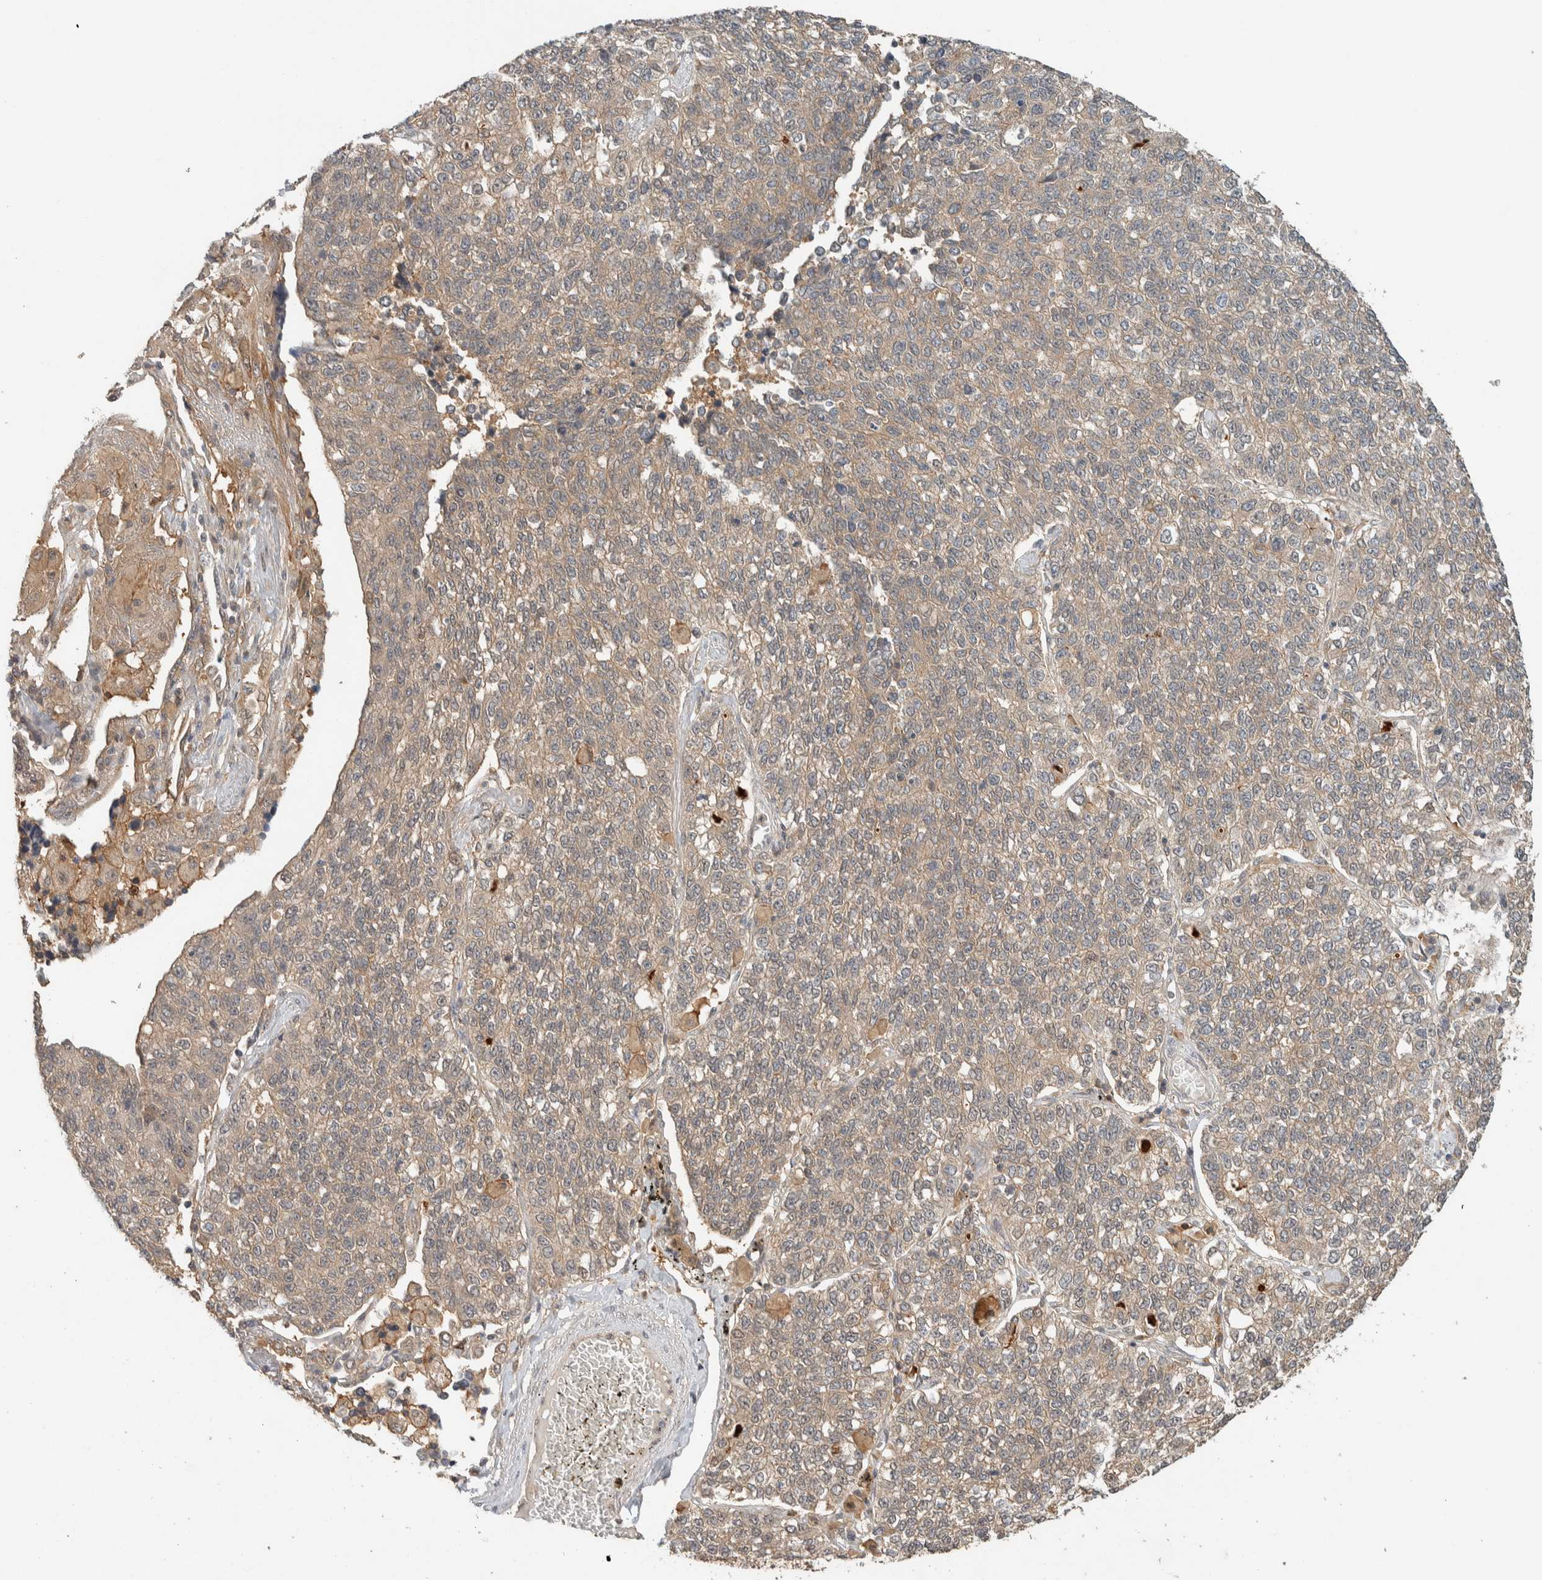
{"staining": {"intensity": "weak", "quantity": ">75%", "location": "cytoplasmic/membranous"}, "tissue": "lung cancer", "cell_type": "Tumor cells", "image_type": "cancer", "snomed": [{"axis": "morphology", "description": "Adenocarcinoma, NOS"}, {"axis": "topography", "description": "Lung"}], "caption": "This micrograph reveals immunohistochemistry (IHC) staining of human lung adenocarcinoma, with low weak cytoplasmic/membranous positivity in approximately >75% of tumor cells.", "gene": "ZNF567", "patient": {"sex": "male", "age": 49}}